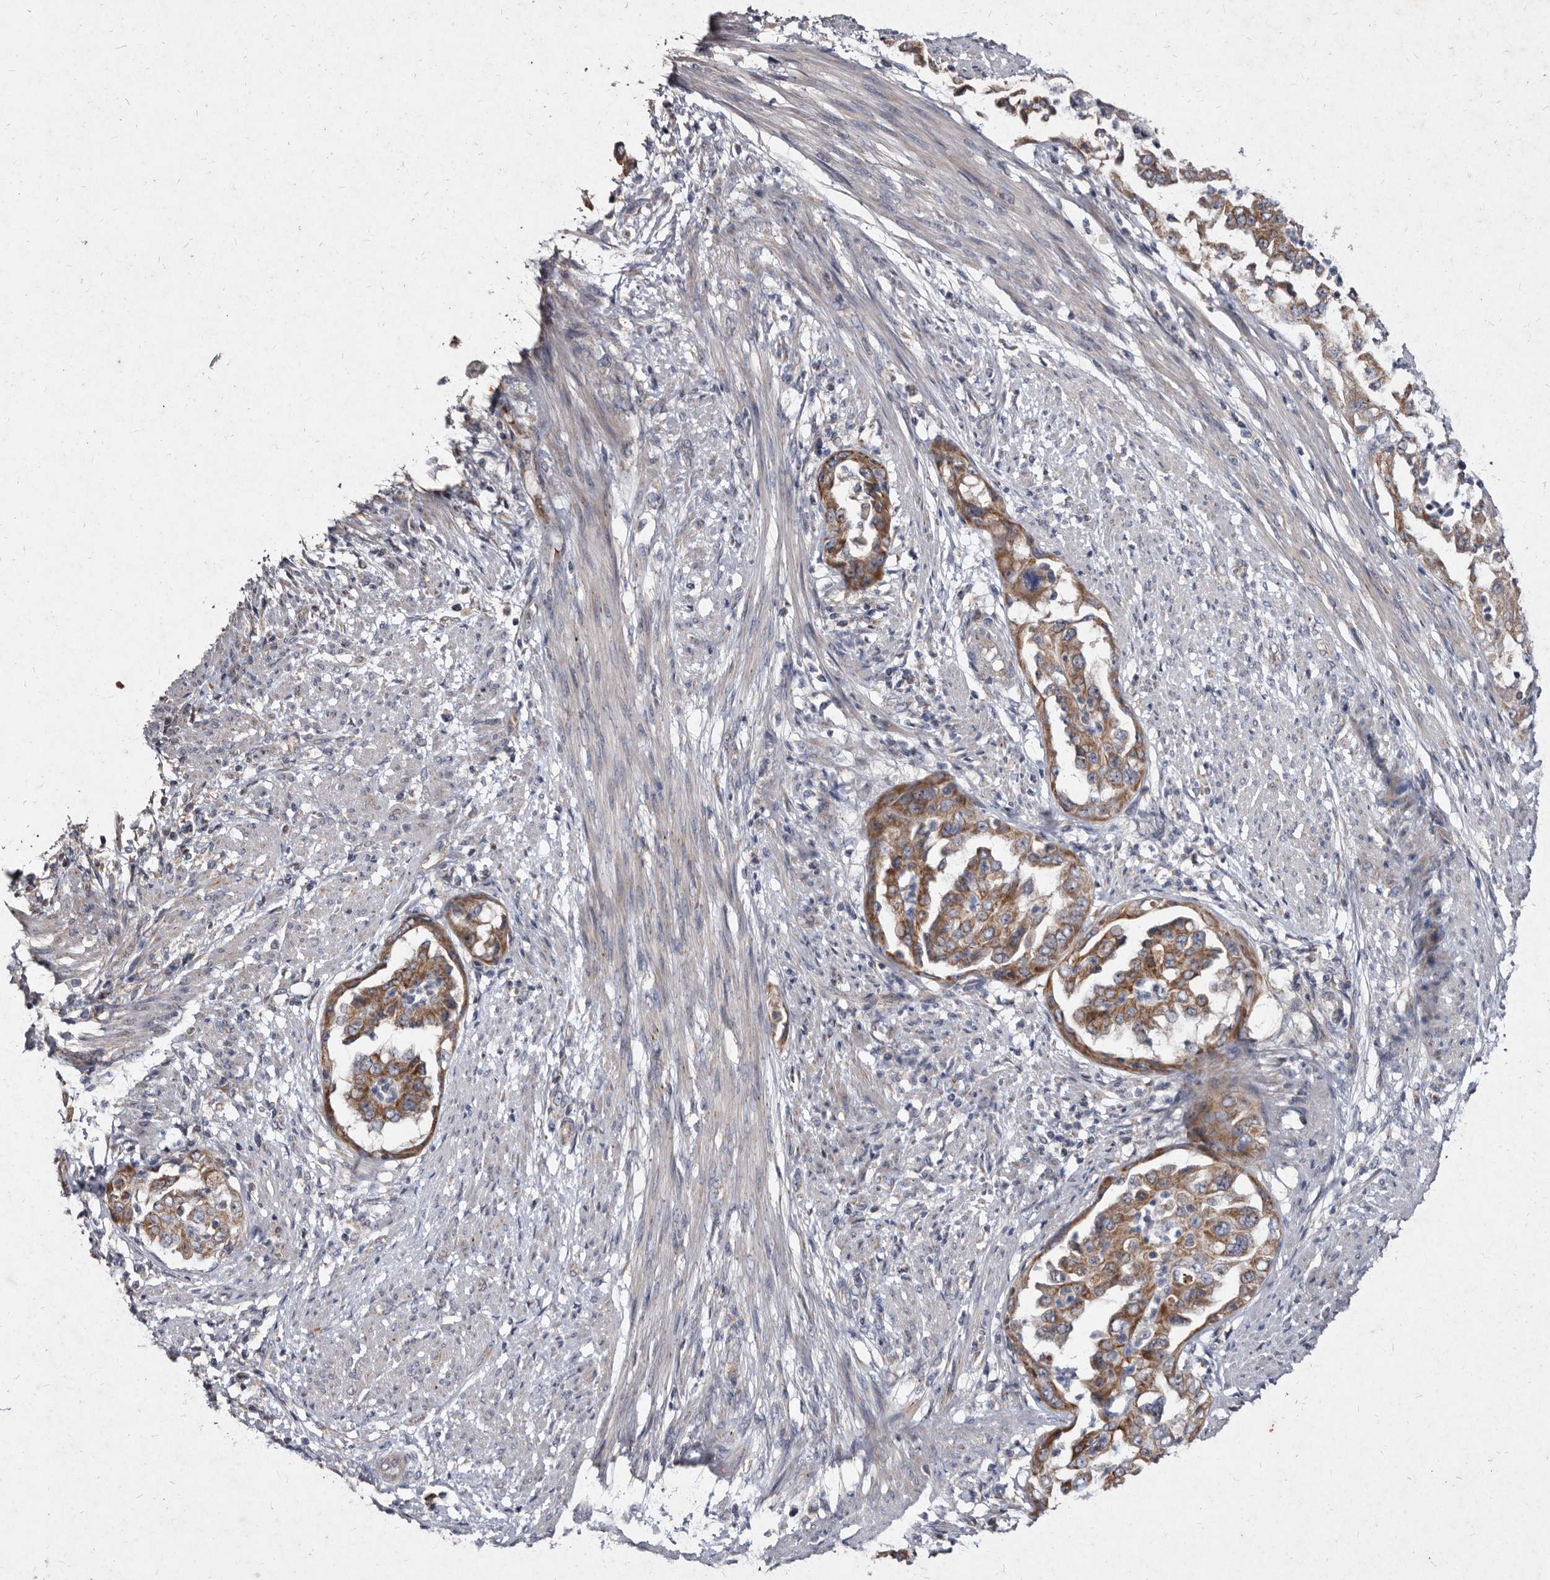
{"staining": {"intensity": "moderate", "quantity": ">75%", "location": "cytoplasmic/membranous"}, "tissue": "endometrial cancer", "cell_type": "Tumor cells", "image_type": "cancer", "snomed": [{"axis": "morphology", "description": "Adenocarcinoma, NOS"}, {"axis": "topography", "description": "Endometrium"}], "caption": "Immunohistochemical staining of endometrial cancer (adenocarcinoma) reveals medium levels of moderate cytoplasmic/membranous protein expression in about >75% of tumor cells.", "gene": "YPEL3", "patient": {"sex": "female", "age": 85}}